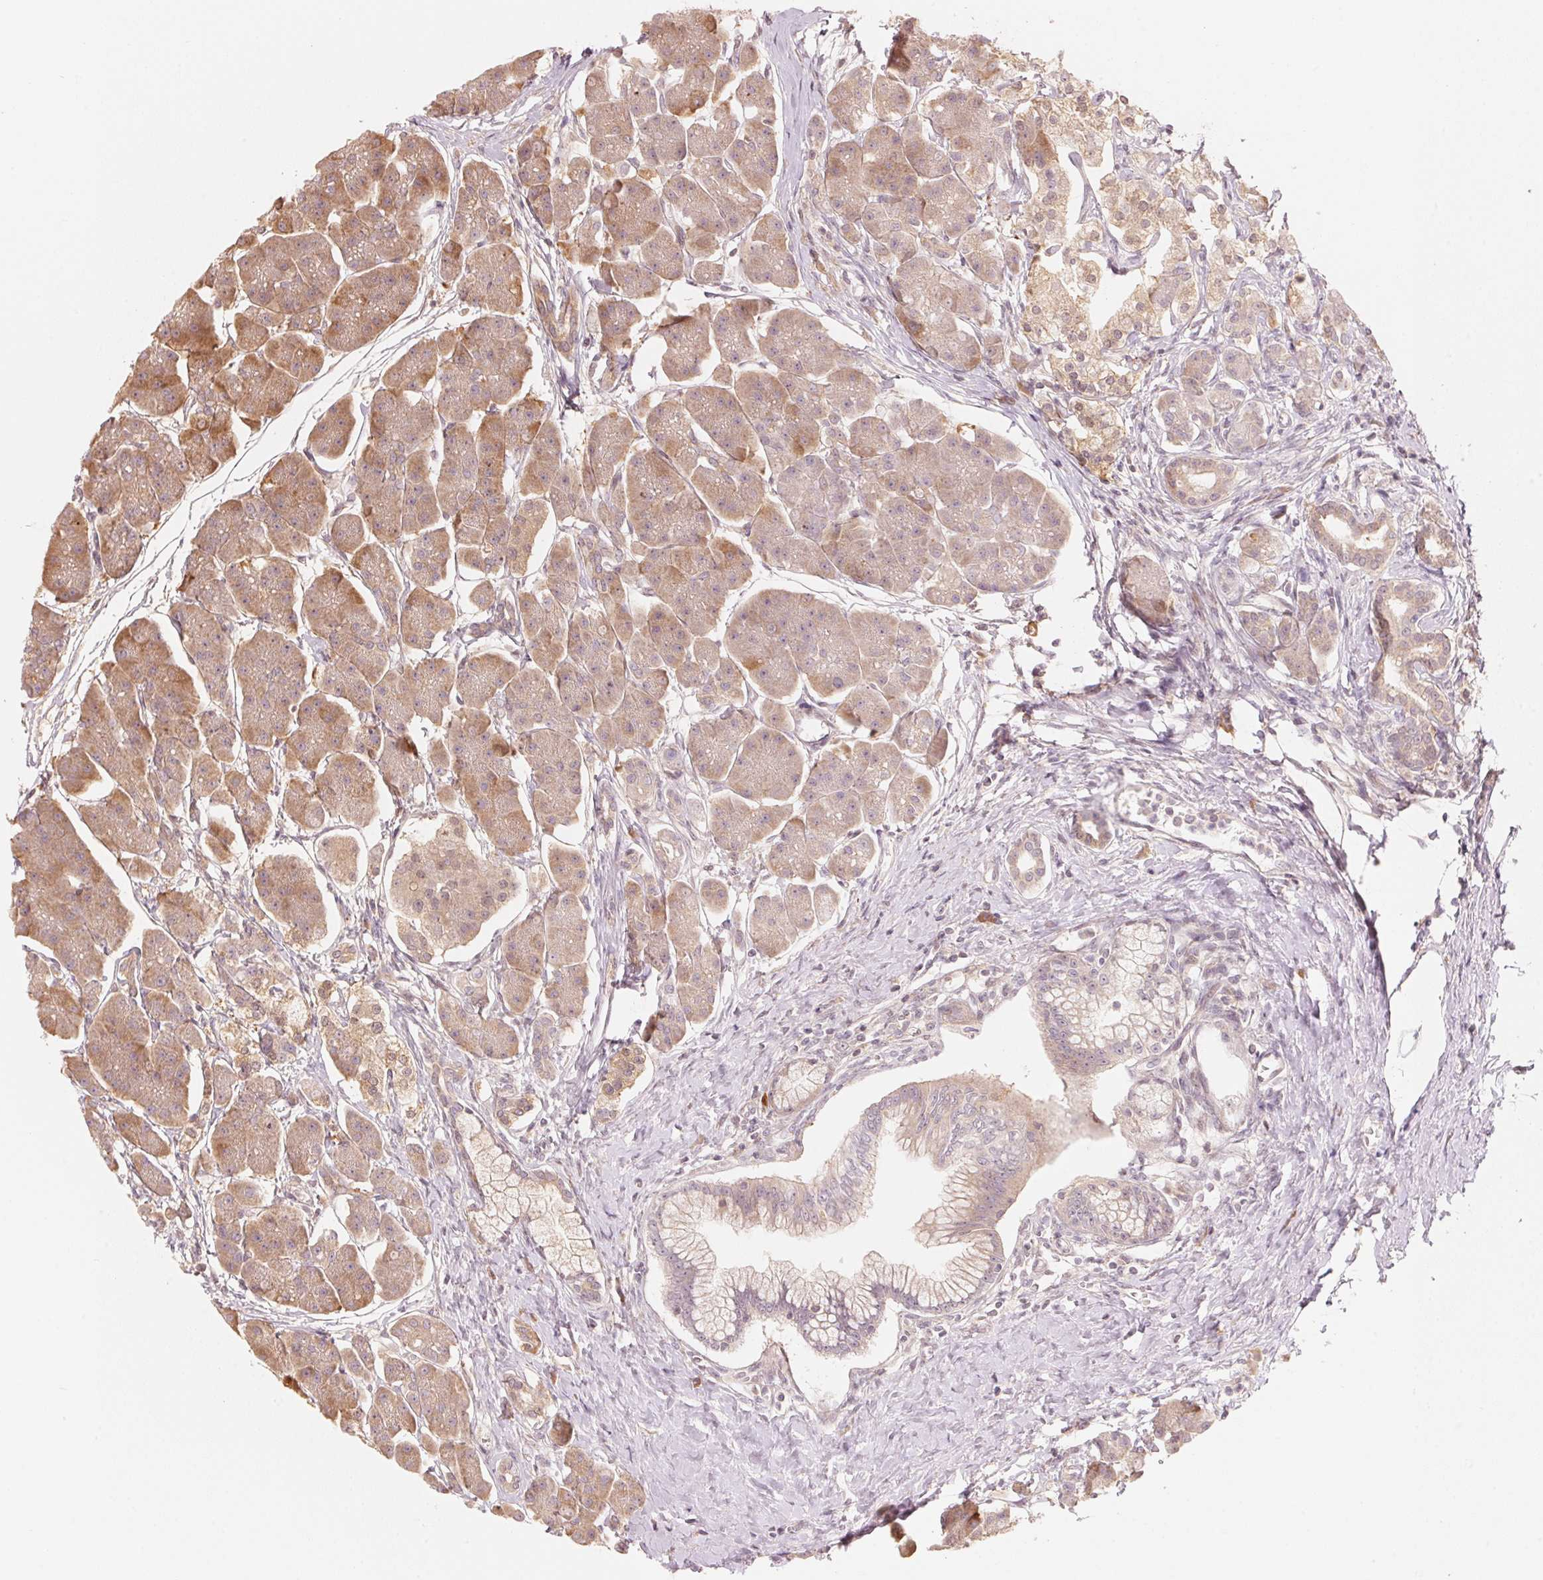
{"staining": {"intensity": "weak", "quantity": "25%-75%", "location": "cytoplasmic/membranous"}, "tissue": "pancreas", "cell_type": "Exocrine glandular cells", "image_type": "normal", "snomed": [{"axis": "morphology", "description": "Normal tissue, NOS"}, {"axis": "topography", "description": "Adipose tissue"}, {"axis": "topography", "description": "Pancreas"}, {"axis": "topography", "description": "Peripheral nerve tissue"}], "caption": "Immunohistochemistry (IHC) photomicrograph of normal human pancreas stained for a protein (brown), which shows low levels of weak cytoplasmic/membranous positivity in approximately 25%-75% of exocrine glandular cells.", "gene": "PRKN", "patient": {"sex": "female", "age": 58}}